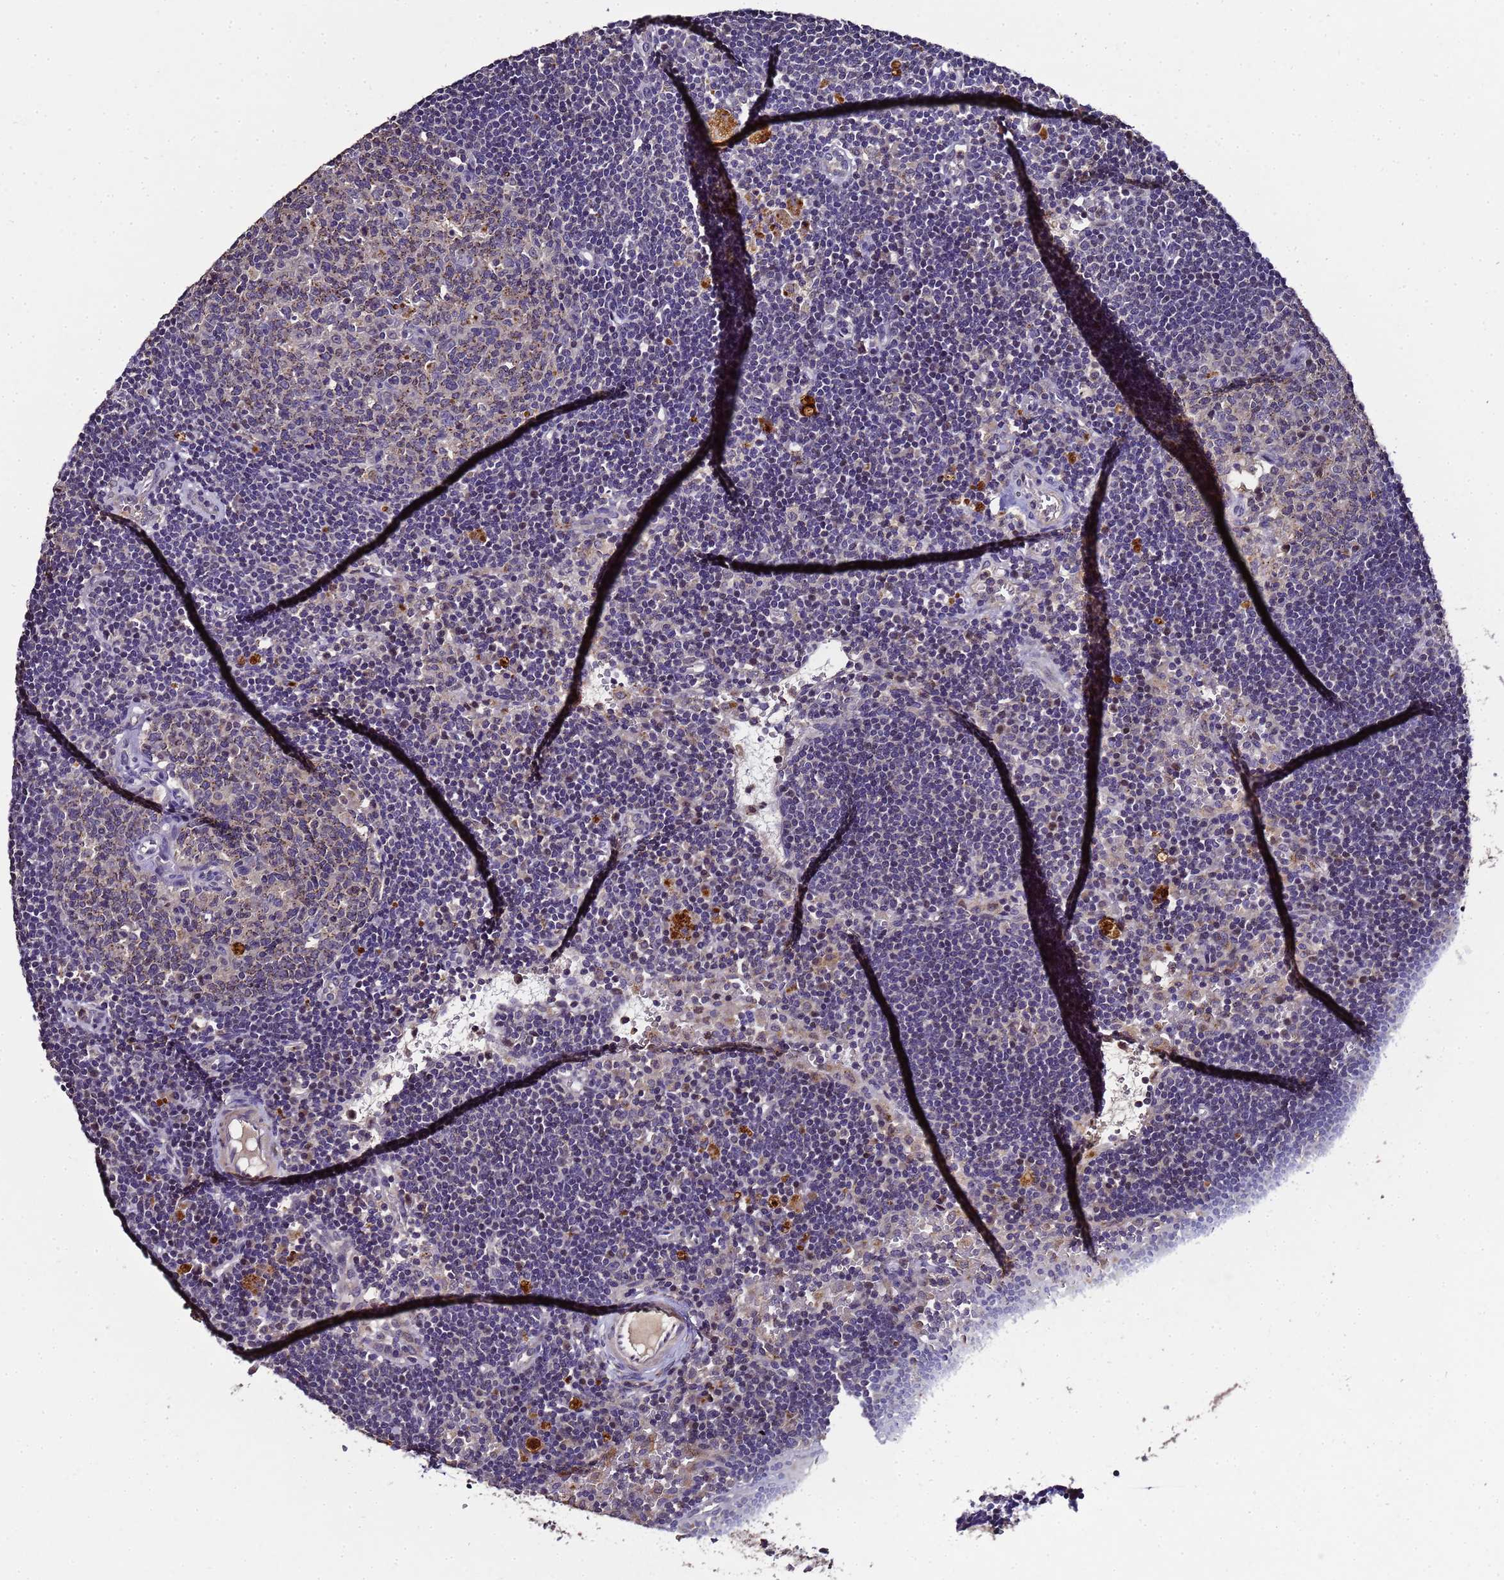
{"staining": {"intensity": "weak", "quantity": "<25%", "location": "cytoplasmic/membranous"}, "tissue": "lymph node", "cell_type": "Germinal center cells", "image_type": "normal", "snomed": [{"axis": "morphology", "description": "Normal tissue, NOS"}, {"axis": "topography", "description": "Lymph node"}], "caption": "Immunohistochemistry of normal lymph node demonstrates no expression in germinal center cells. (DAB immunohistochemistry (IHC) with hematoxylin counter stain).", "gene": "LGI4", "patient": {"sex": "male", "age": 62}}